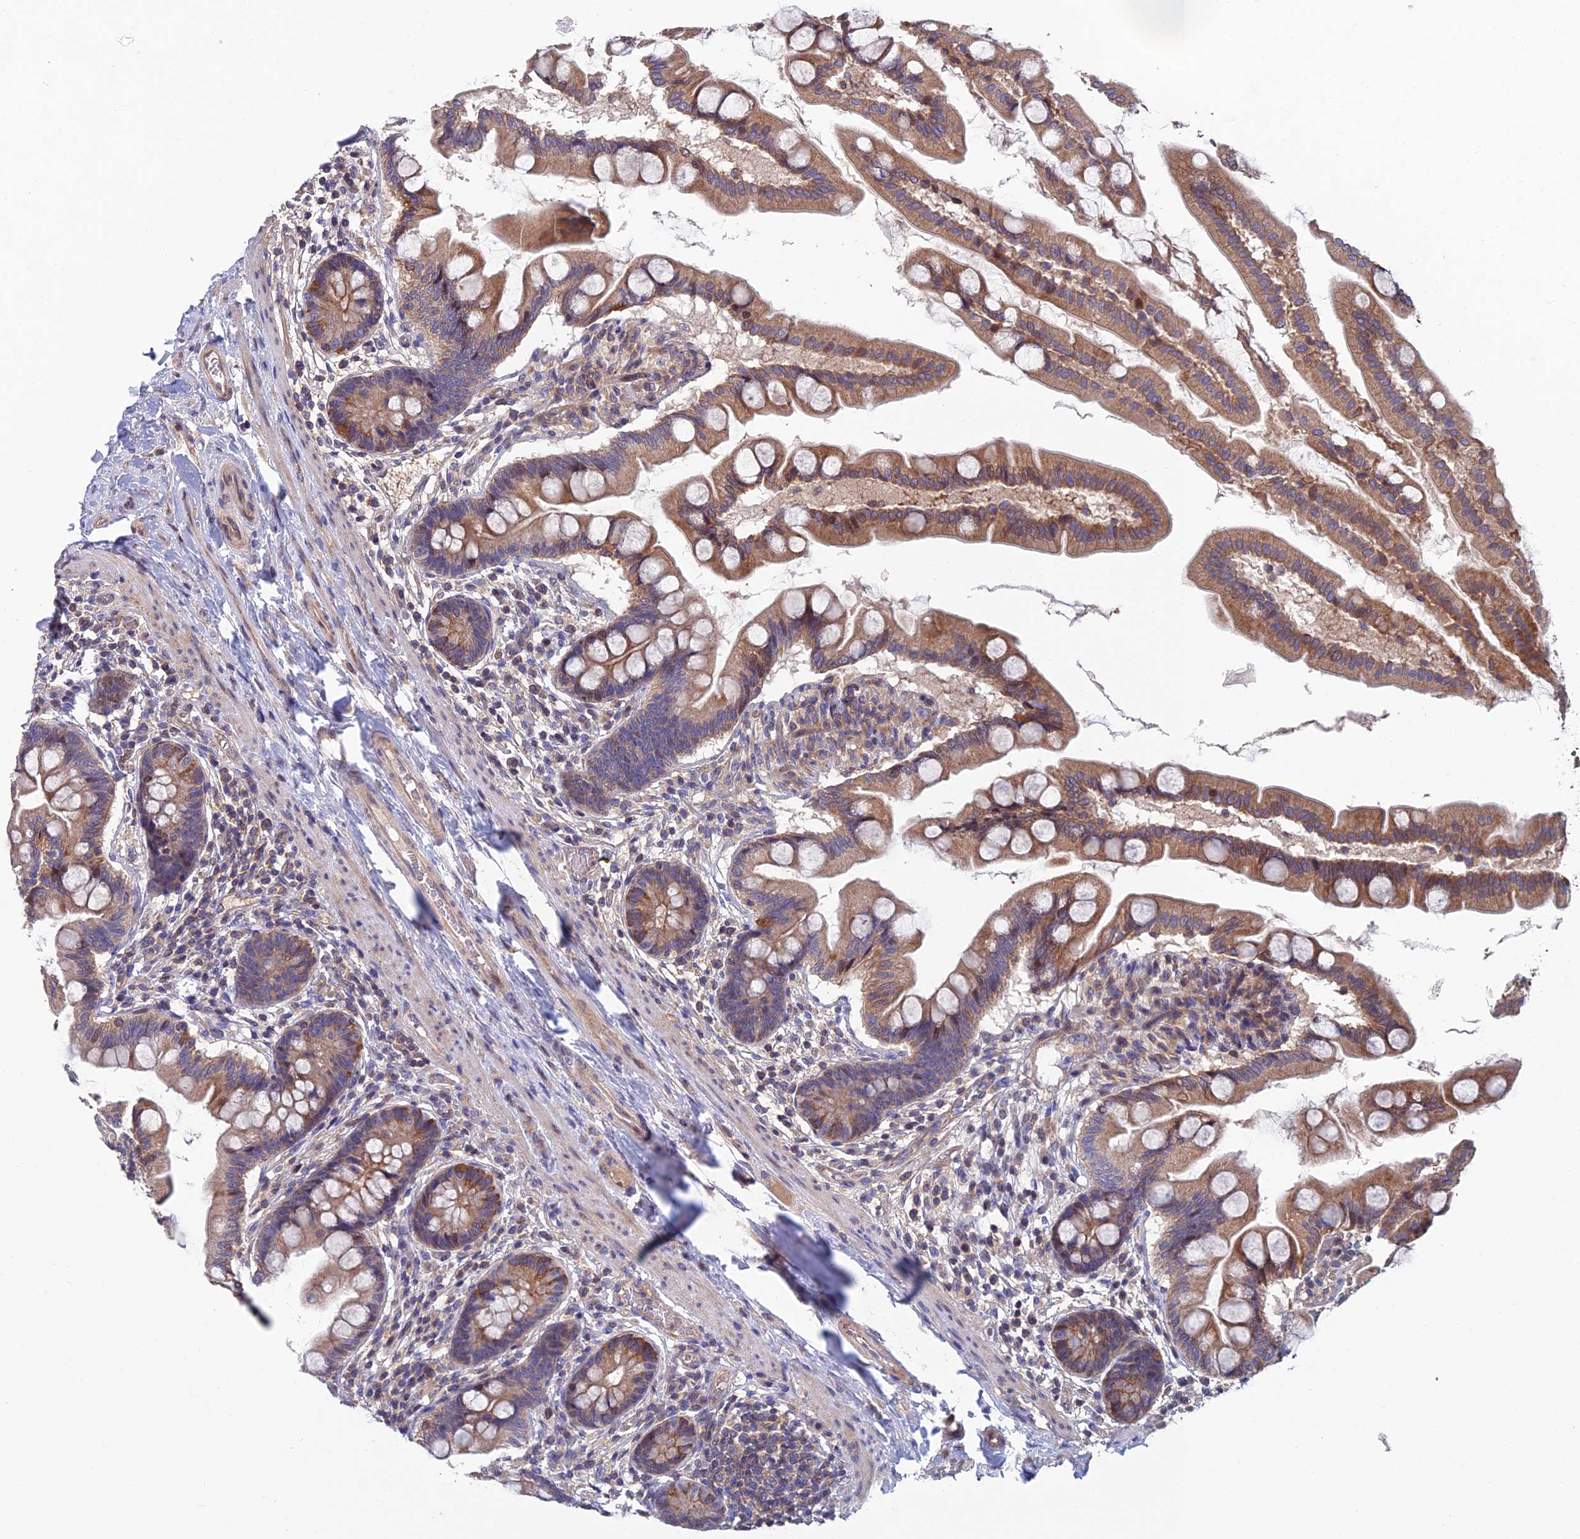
{"staining": {"intensity": "moderate", "quantity": ">75%", "location": "cytoplasmic/membranous,nuclear"}, "tissue": "small intestine", "cell_type": "Glandular cells", "image_type": "normal", "snomed": [{"axis": "morphology", "description": "Normal tissue, NOS"}, {"axis": "topography", "description": "Small intestine"}], "caption": "Immunohistochemistry staining of unremarkable small intestine, which reveals medium levels of moderate cytoplasmic/membranous,nuclear staining in about >75% of glandular cells indicating moderate cytoplasmic/membranous,nuclear protein expression. The staining was performed using DAB (3,3'-diaminobenzidine) (brown) for protein detection and nuclei were counterstained in hematoxylin (blue).", "gene": "USP37", "patient": {"sex": "female", "age": 56}}